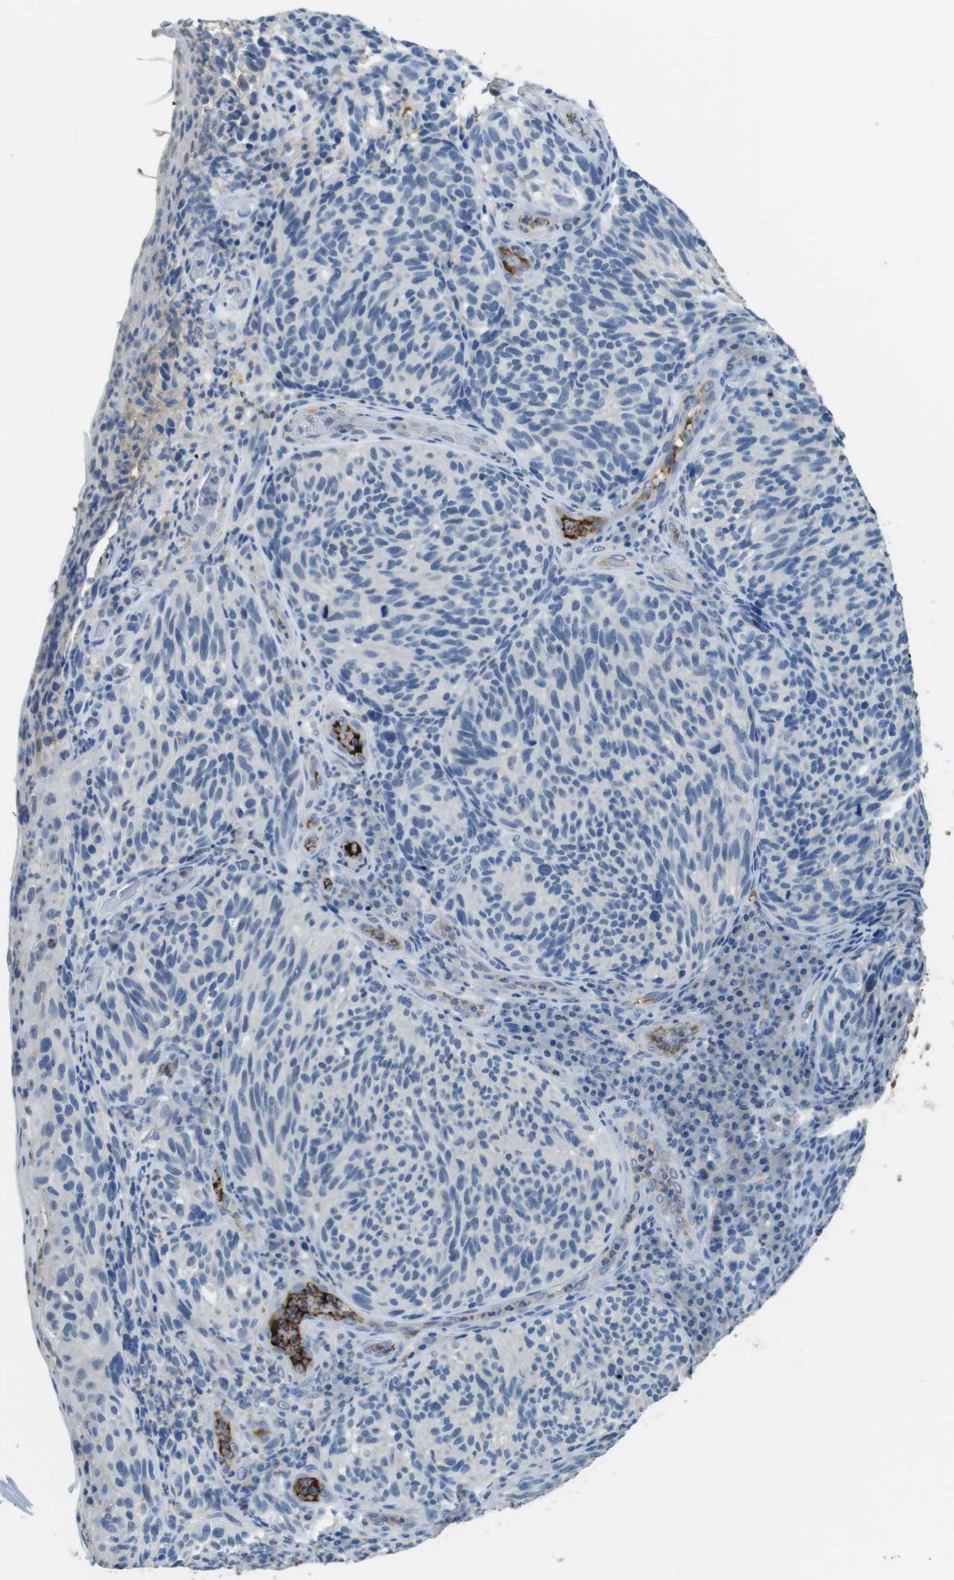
{"staining": {"intensity": "negative", "quantity": "none", "location": "none"}, "tissue": "melanoma", "cell_type": "Tumor cells", "image_type": "cancer", "snomed": [{"axis": "morphology", "description": "Malignant melanoma, NOS"}, {"axis": "topography", "description": "Skin"}], "caption": "Human malignant melanoma stained for a protein using IHC shows no expression in tumor cells.", "gene": "TMPRSS15", "patient": {"sex": "female", "age": 73}}